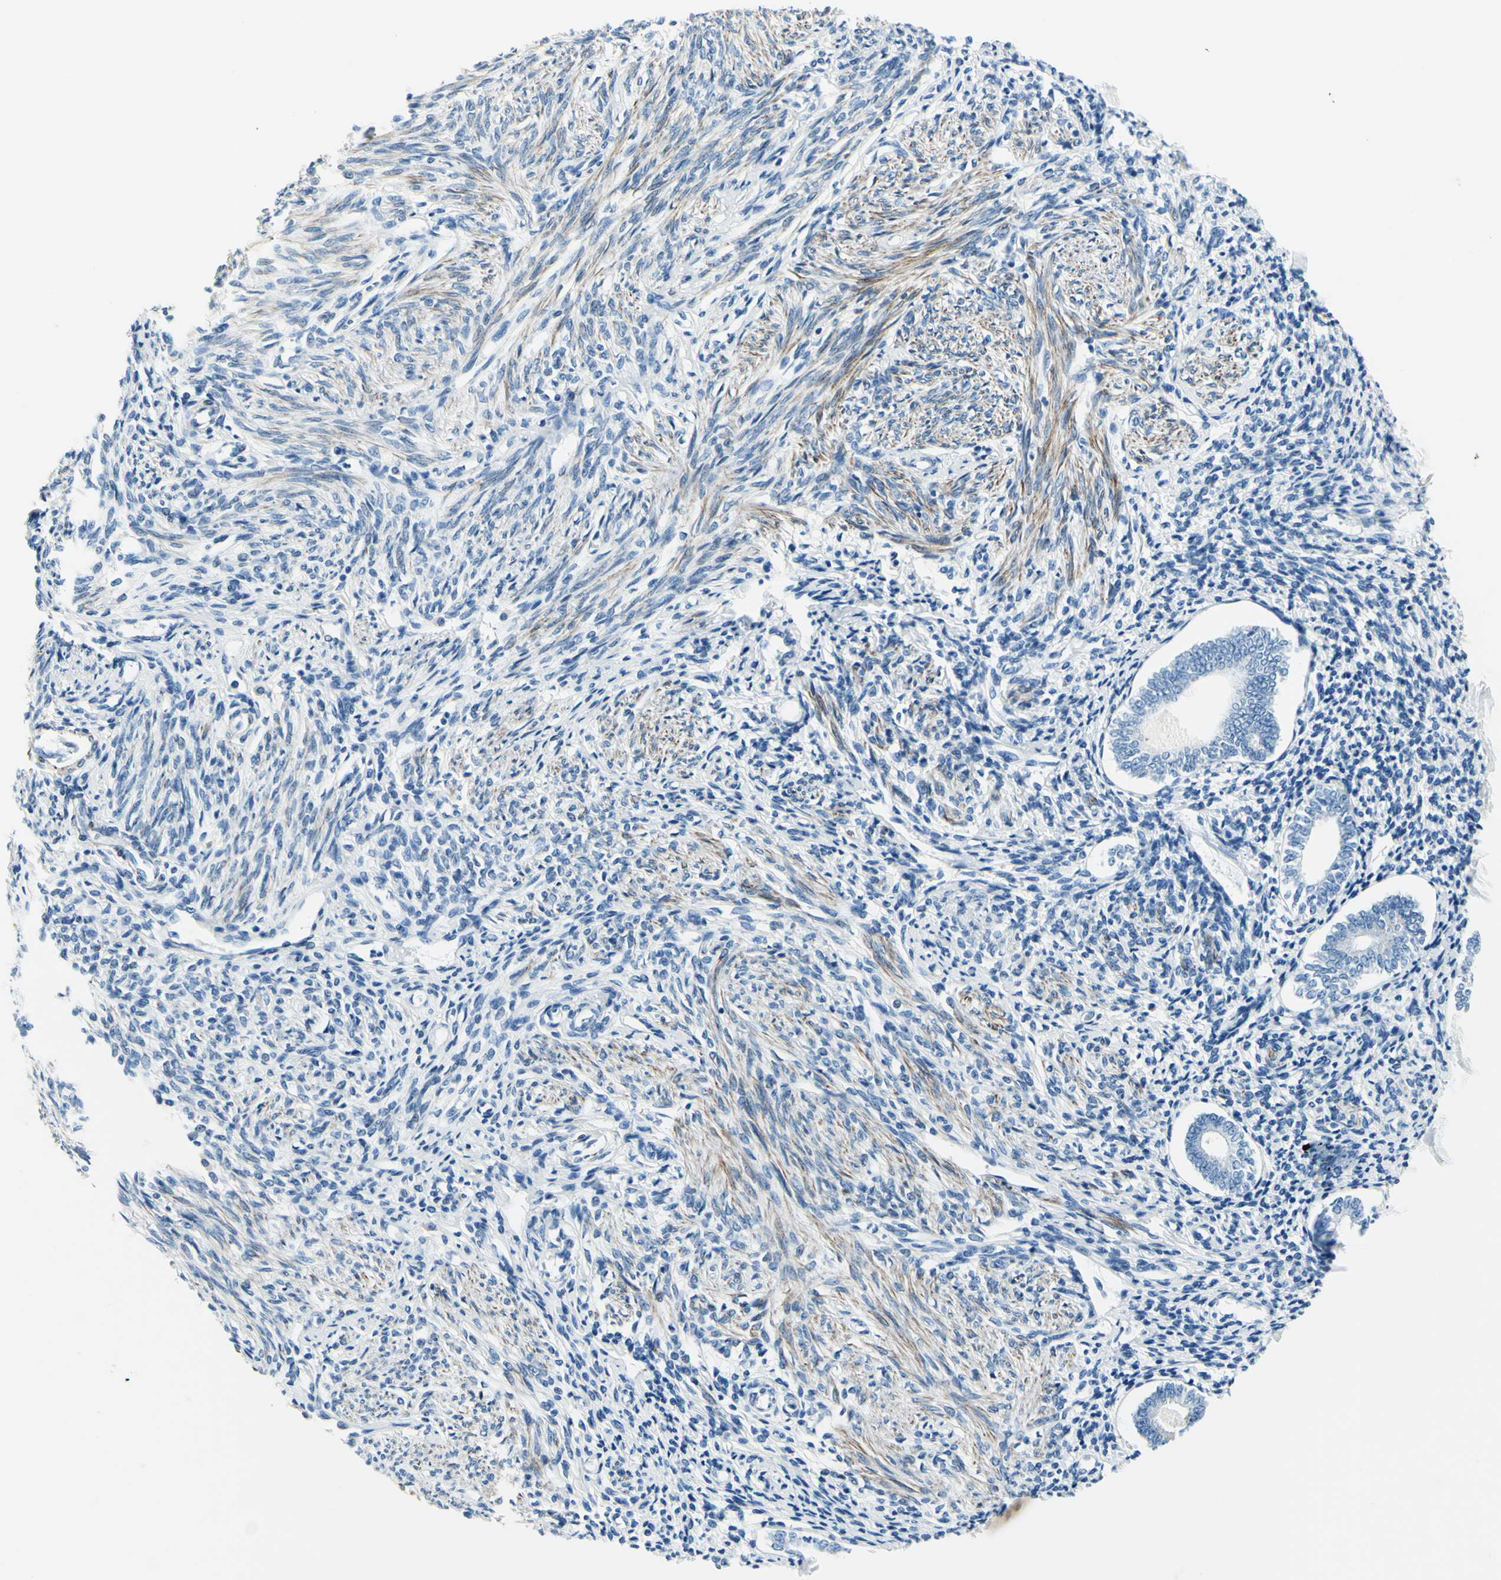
{"staining": {"intensity": "negative", "quantity": "none", "location": "none"}, "tissue": "endometrium", "cell_type": "Cells in endometrial stroma", "image_type": "normal", "snomed": [{"axis": "morphology", "description": "Normal tissue, NOS"}, {"axis": "topography", "description": "Endometrium"}], "caption": "DAB (3,3'-diaminobenzidine) immunohistochemical staining of normal endometrium exhibits no significant positivity in cells in endometrial stroma. (DAB IHC visualized using brightfield microscopy, high magnification).", "gene": "CDH15", "patient": {"sex": "female", "age": 71}}